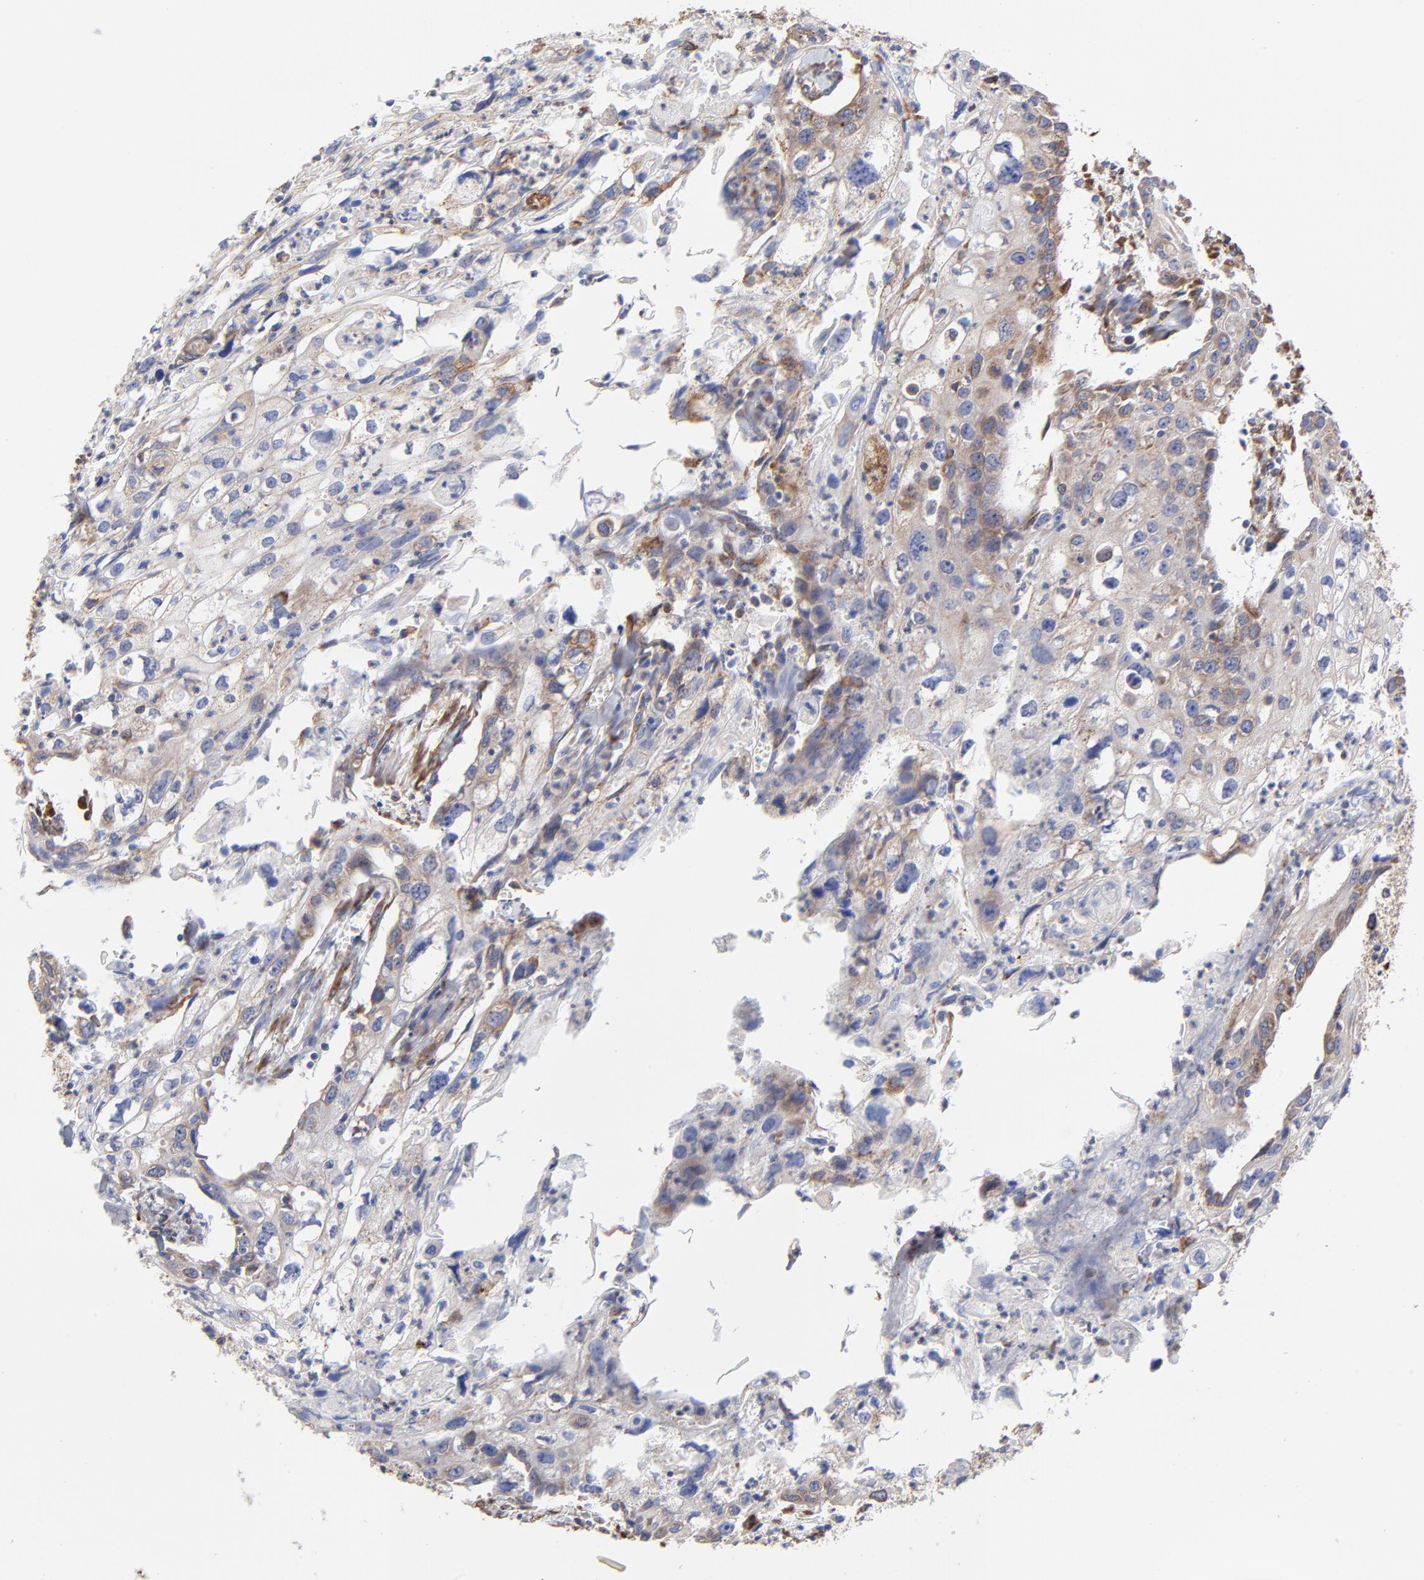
{"staining": {"intensity": "weak", "quantity": "25%-75%", "location": "cytoplasmic/membranous"}, "tissue": "urothelial cancer", "cell_type": "Tumor cells", "image_type": "cancer", "snomed": [{"axis": "morphology", "description": "Urothelial carcinoma, High grade"}, {"axis": "topography", "description": "Urinary bladder"}], "caption": "The micrograph demonstrates immunohistochemical staining of urothelial cancer. There is weak cytoplasmic/membranous staining is present in about 25%-75% of tumor cells. (DAB (3,3'-diaminobenzidine) IHC with brightfield microscopy, high magnification).", "gene": "LMAN1", "patient": {"sex": "male", "age": 54}}